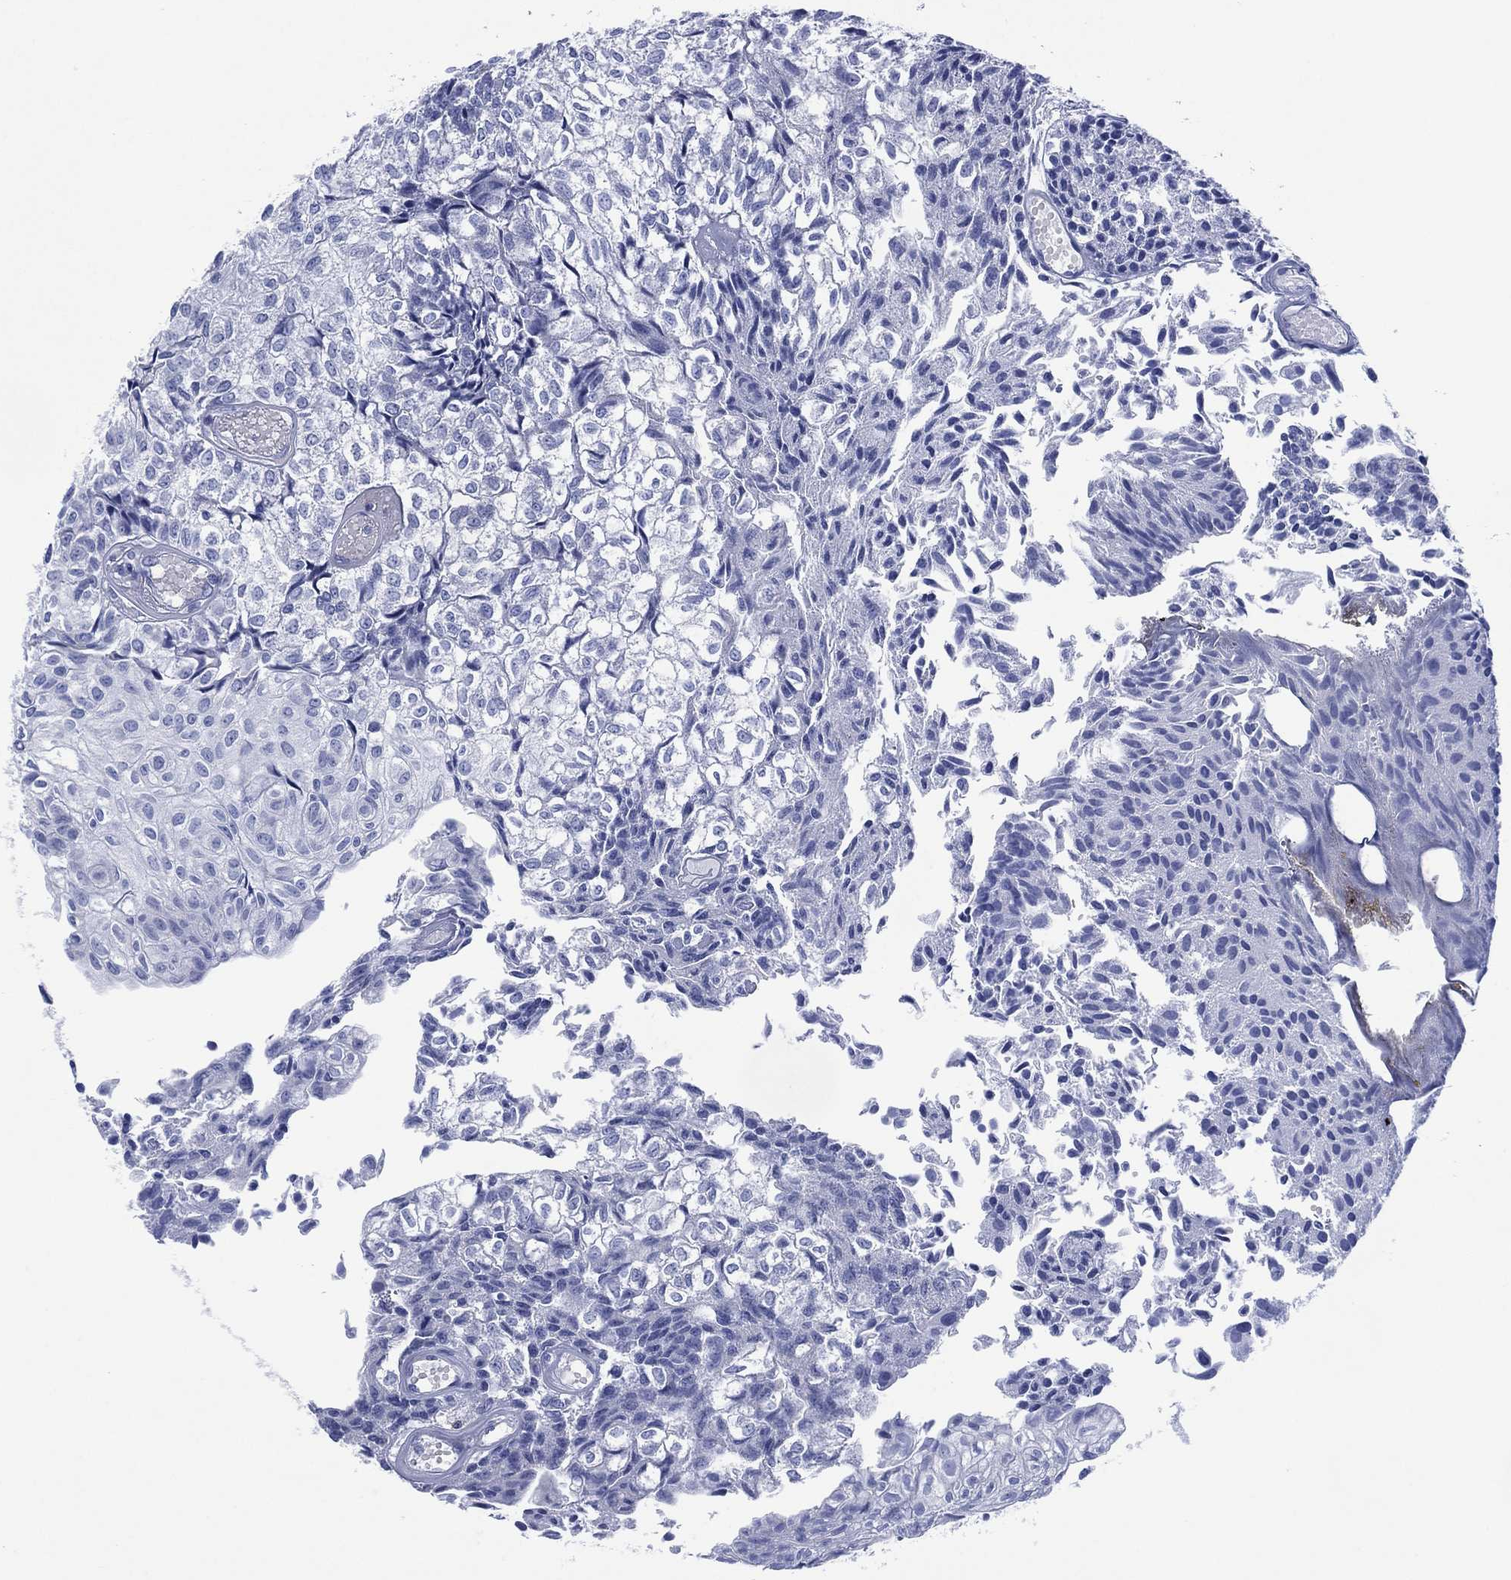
{"staining": {"intensity": "negative", "quantity": "none", "location": "none"}, "tissue": "urothelial cancer", "cell_type": "Tumor cells", "image_type": "cancer", "snomed": [{"axis": "morphology", "description": "Urothelial carcinoma, Low grade"}, {"axis": "topography", "description": "Urinary bladder"}], "caption": "Immunohistochemistry micrograph of human urothelial carcinoma (low-grade) stained for a protein (brown), which exhibits no positivity in tumor cells.", "gene": "DPP4", "patient": {"sex": "male", "age": 89}}